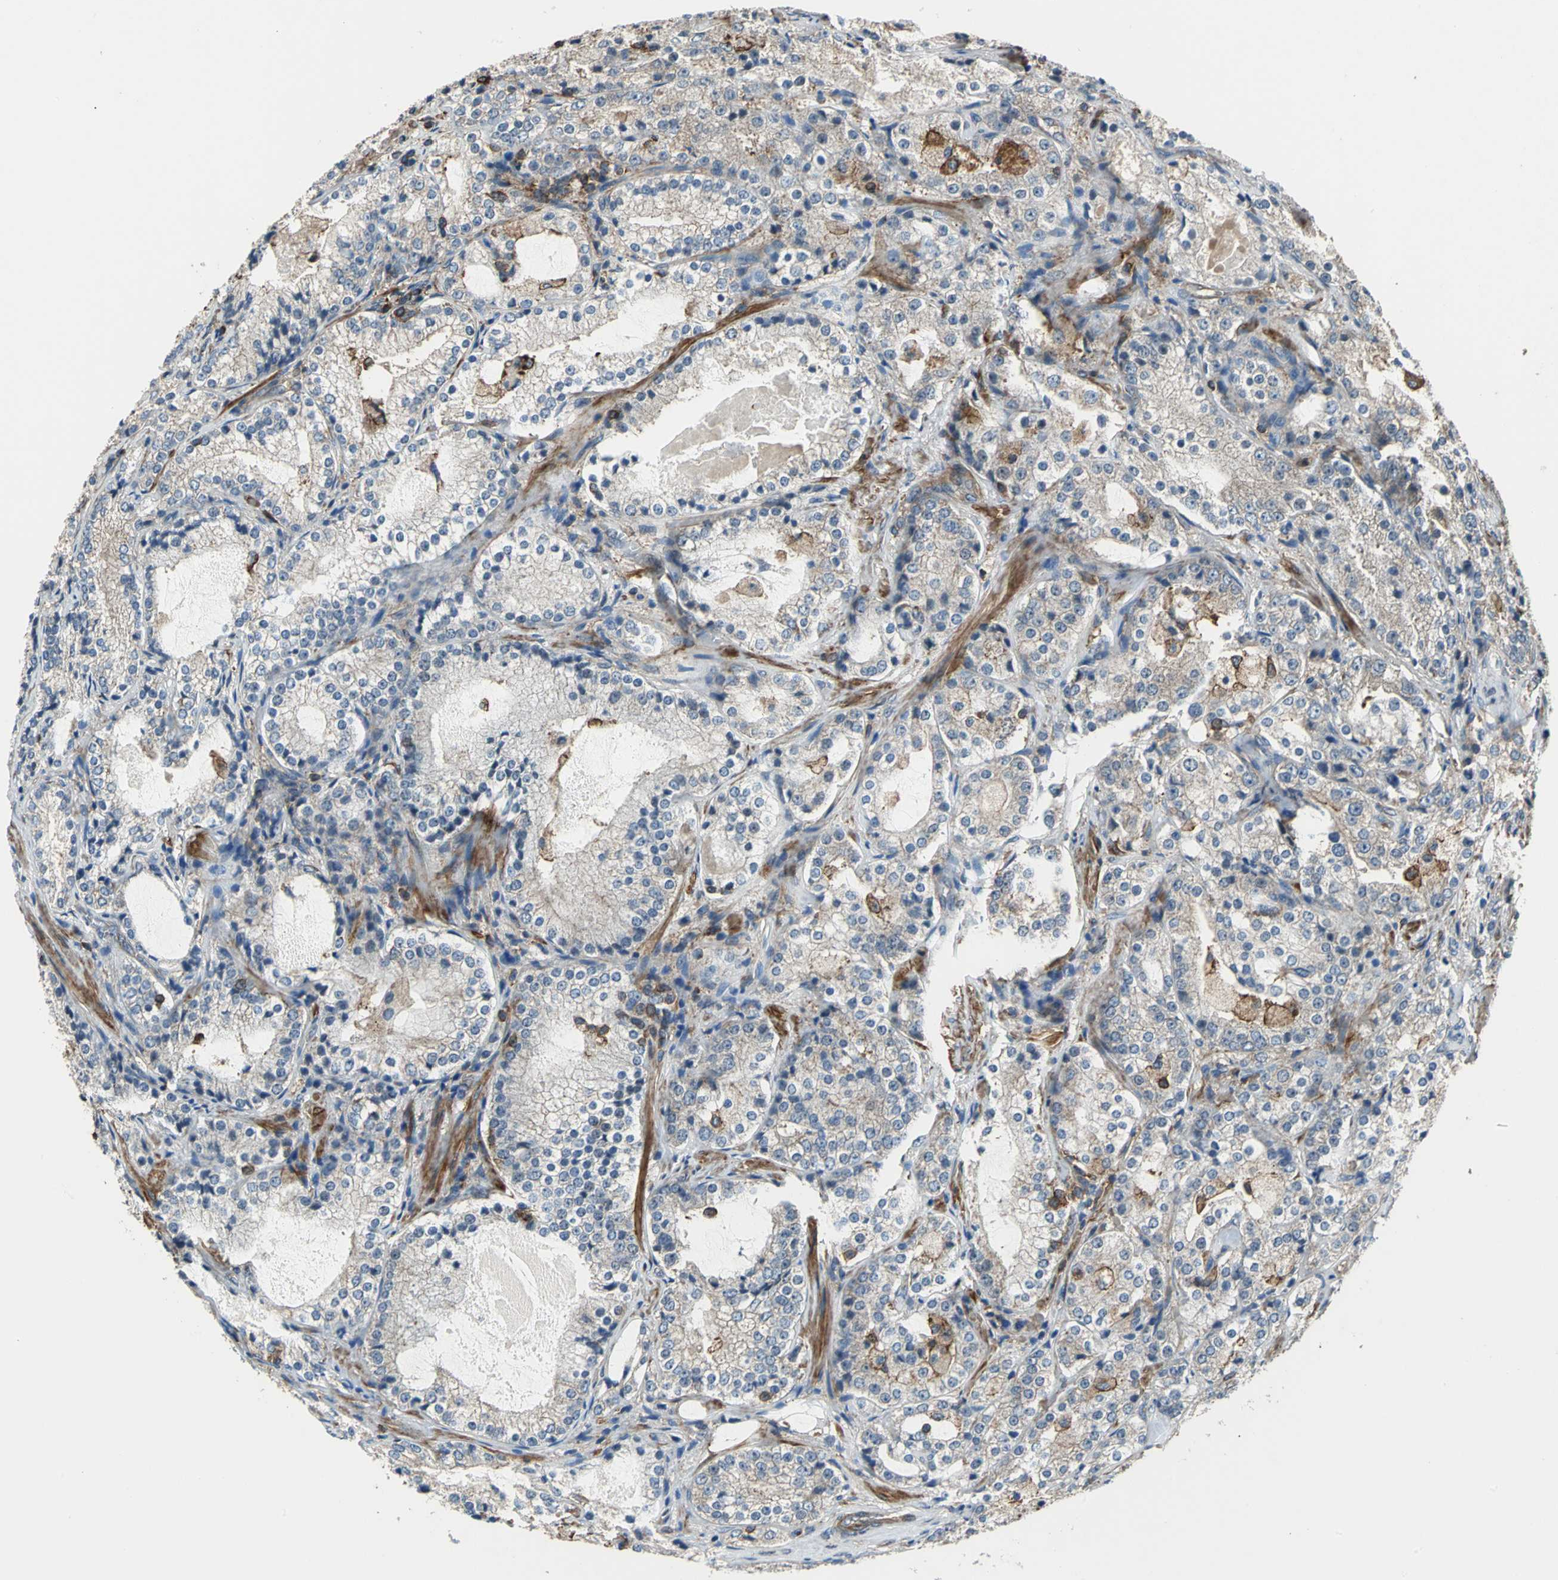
{"staining": {"intensity": "moderate", "quantity": "25%-75%", "location": "cytoplasmic/membranous"}, "tissue": "prostate cancer", "cell_type": "Tumor cells", "image_type": "cancer", "snomed": [{"axis": "morphology", "description": "Adenocarcinoma, High grade"}, {"axis": "topography", "description": "Prostate"}], "caption": "Moderate cytoplasmic/membranous expression is seen in about 25%-75% of tumor cells in prostate cancer (high-grade adenocarcinoma). (brown staining indicates protein expression, while blue staining denotes nuclei).", "gene": "PARVA", "patient": {"sex": "male", "age": 63}}